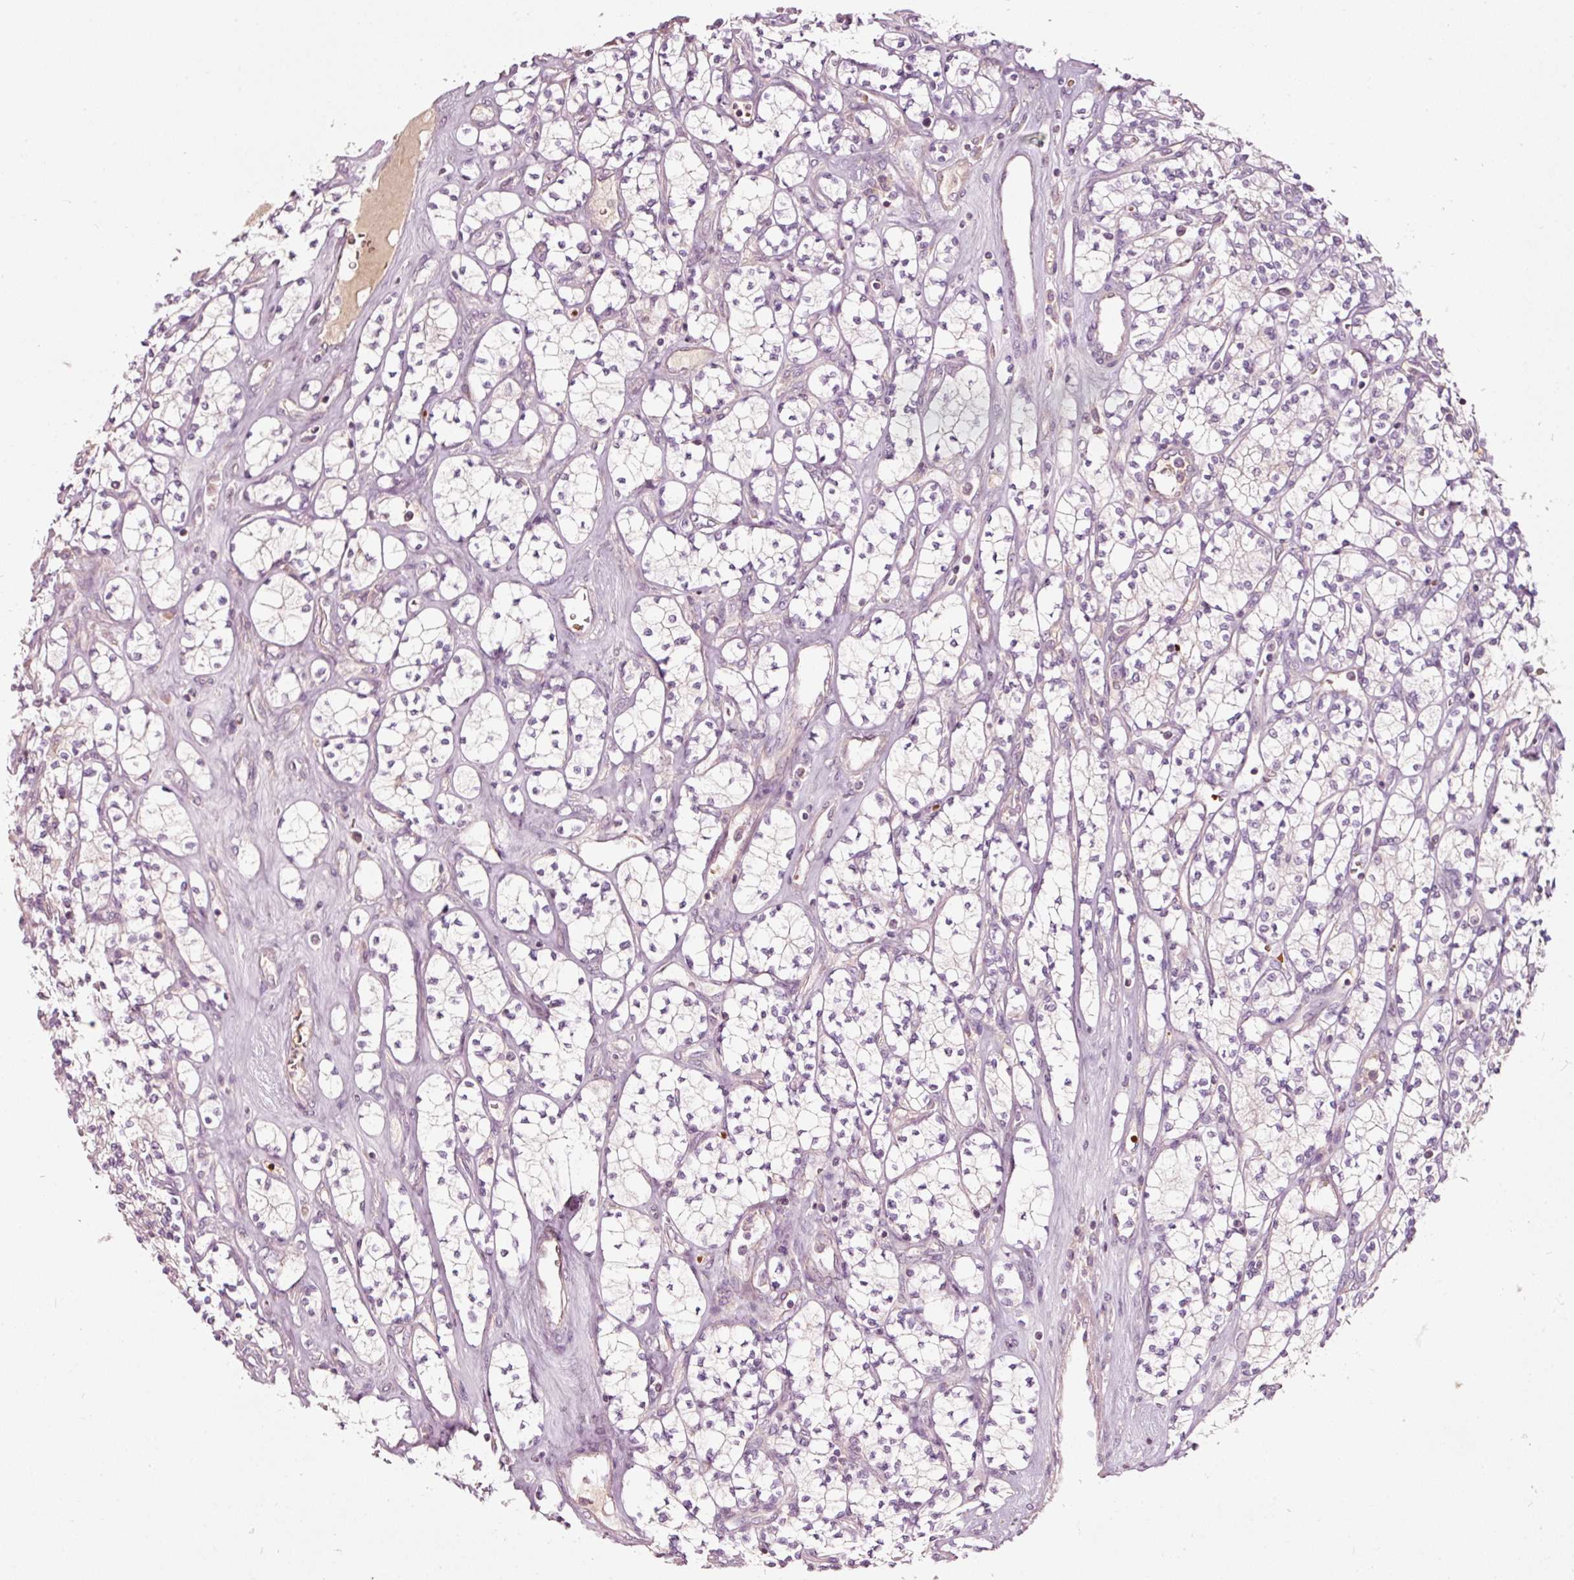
{"staining": {"intensity": "negative", "quantity": "none", "location": "none"}, "tissue": "renal cancer", "cell_type": "Tumor cells", "image_type": "cancer", "snomed": [{"axis": "morphology", "description": "Adenocarcinoma, NOS"}, {"axis": "topography", "description": "Kidney"}], "caption": "Renal cancer was stained to show a protein in brown. There is no significant expression in tumor cells.", "gene": "LDHAL6B", "patient": {"sex": "male", "age": 77}}